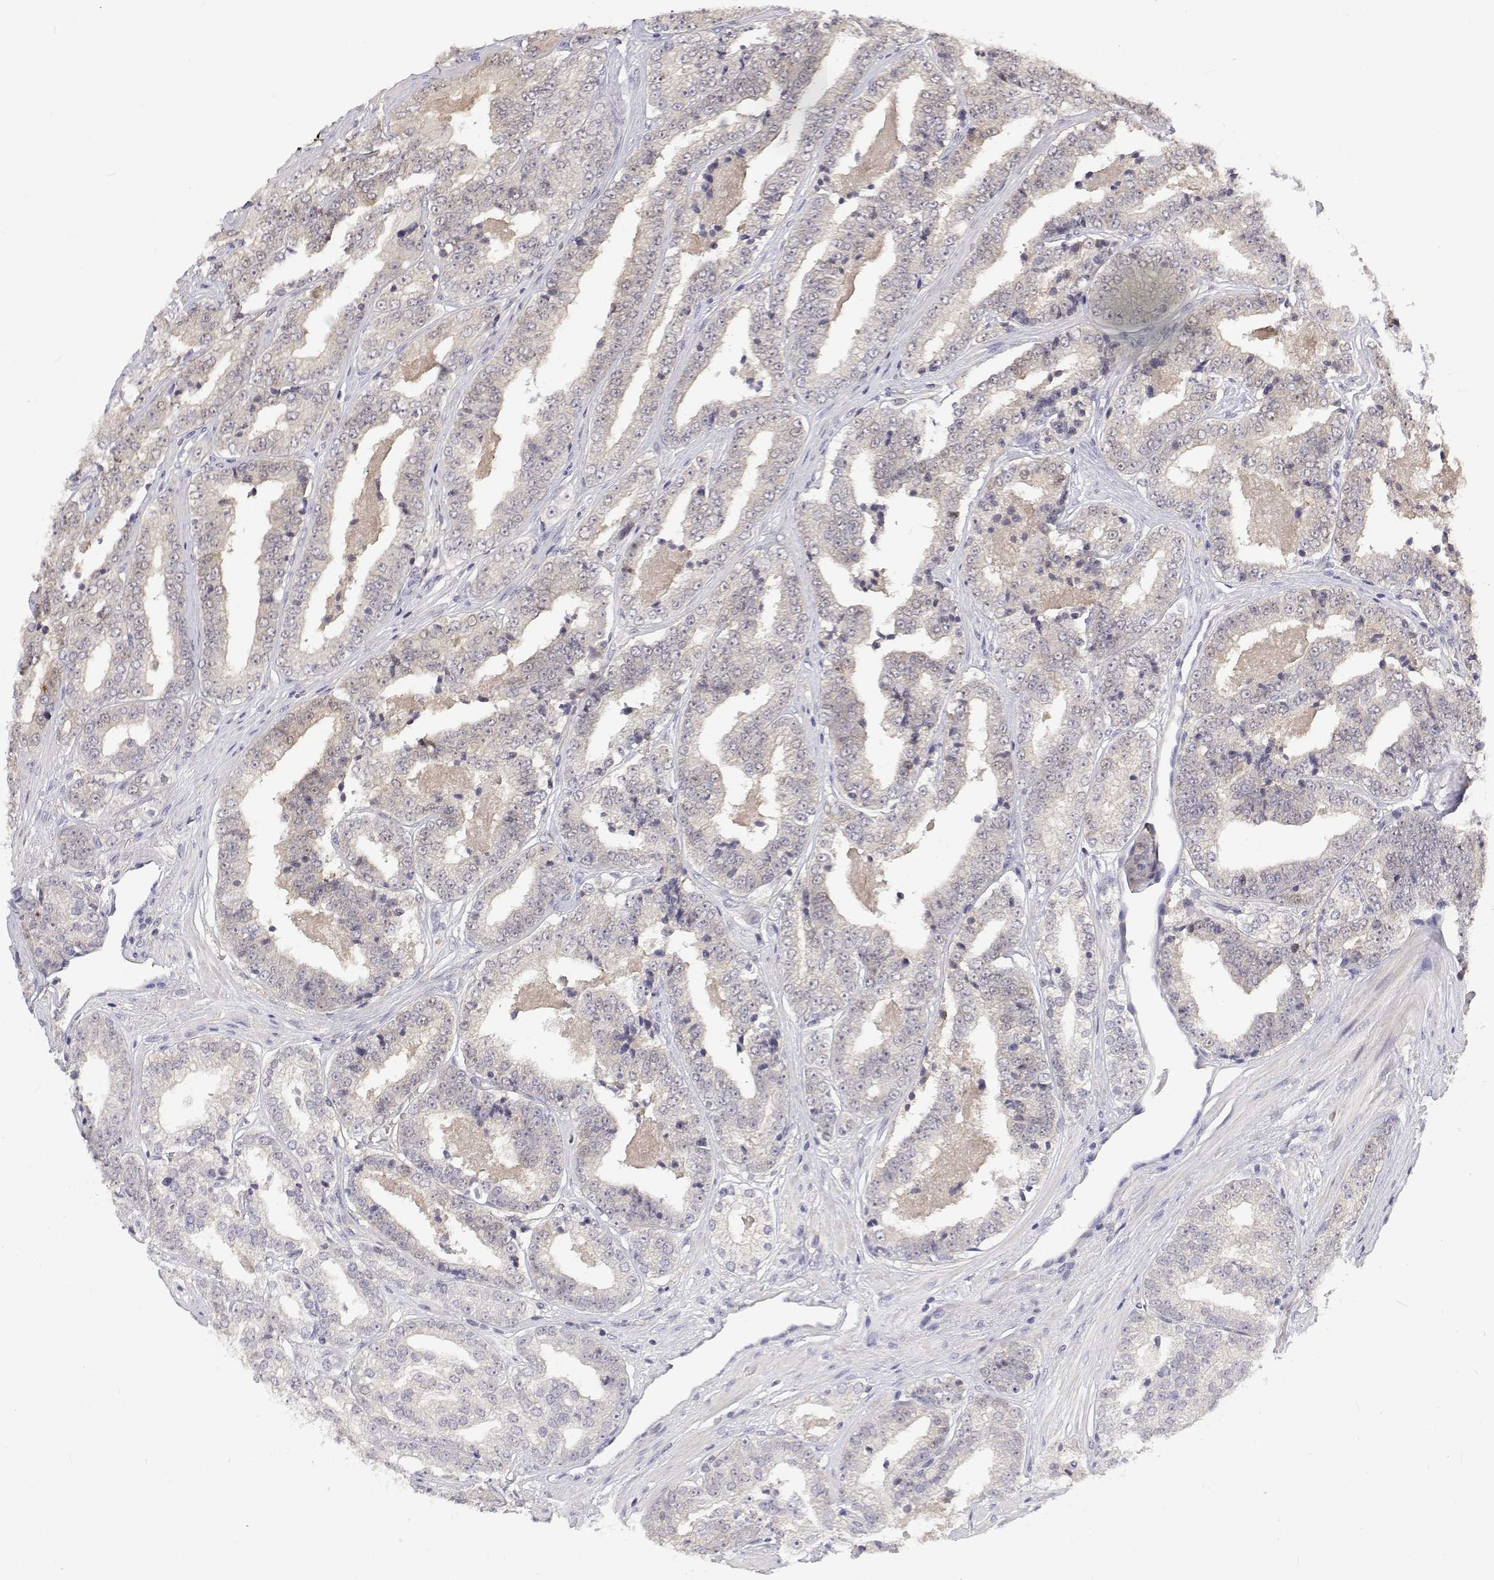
{"staining": {"intensity": "negative", "quantity": "none", "location": "none"}, "tissue": "prostate cancer", "cell_type": "Tumor cells", "image_type": "cancer", "snomed": [{"axis": "morphology", "description": "Adenocarcinoma, Low grade"}, {"axis": "topography", "description": "Prostate"}], "caption": "High magnification brightfield microscopy of low-grade adenocarcinoma (prostate) stained with DAB (3,3'-diaminobenzidine) (brown) and counterstained with hematoxylin (blue): tumor cells show no significant staining.", "gene": "MYPN", "patient": {"sex": "male", "age": 60}}